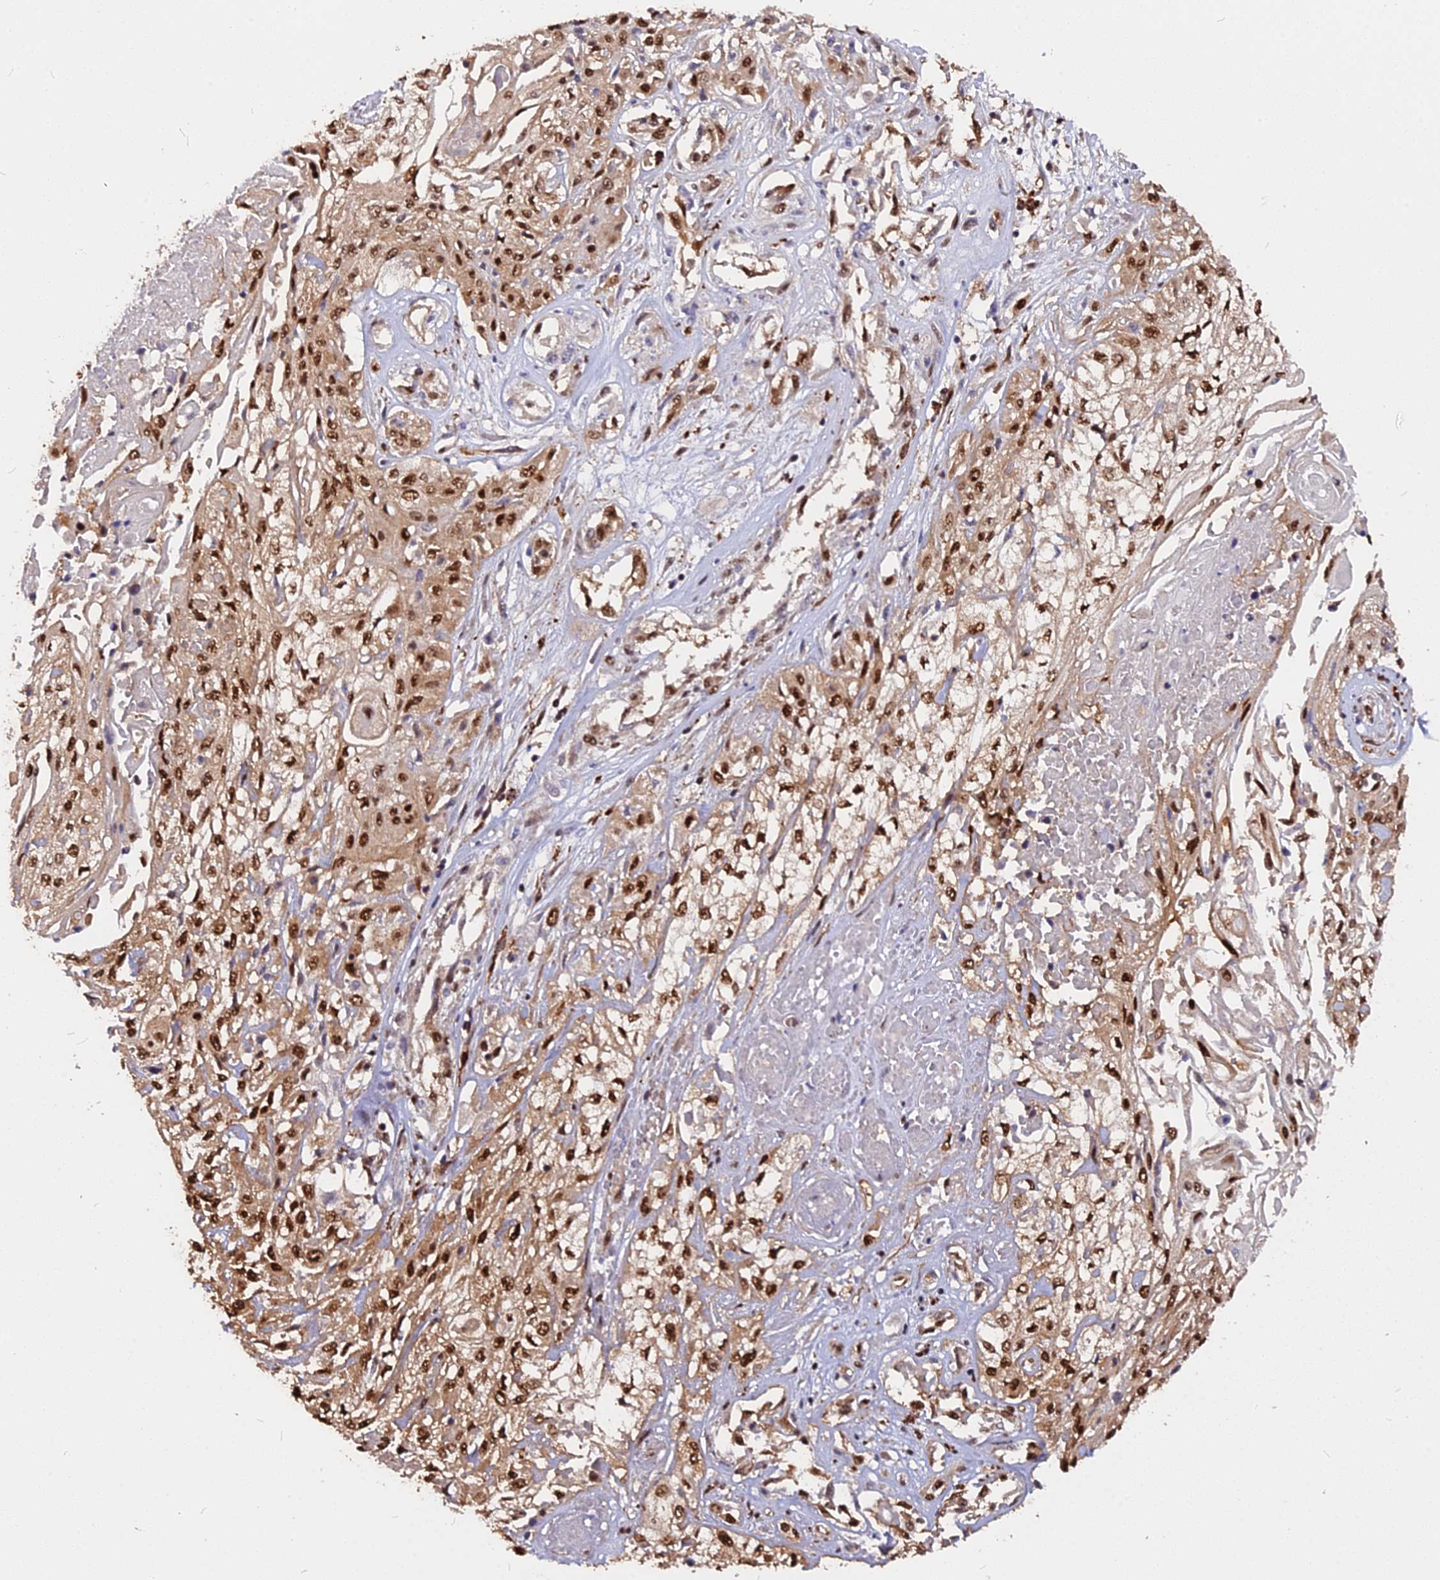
{"staining": {"intensity": "strong", "quantity": ">75%", "location": "nuclear"}, "tissue": "skin cancer", "cell_type": "Tumor cells", "image_type": "cancer", "snomed": [{"axis": "morphology", "description": "Squamous cell carcinoma, NOS"}, {"axis": "morphology", "description": "Squamous cell carcinoma, metastatic, NOS"}, {"axis": "topography", "description": "Skin"}, {"axis": "topography", "description": "Lymph node"}], "caption": "An image showing strong nuclear staining in about >75% of tumor cells in skin cancer (squamous cell carcinoma), as visualized by brown immunohistochemical staining.", "gene": "ADRM1", "patient": {"sex": "male", "age": 75}}